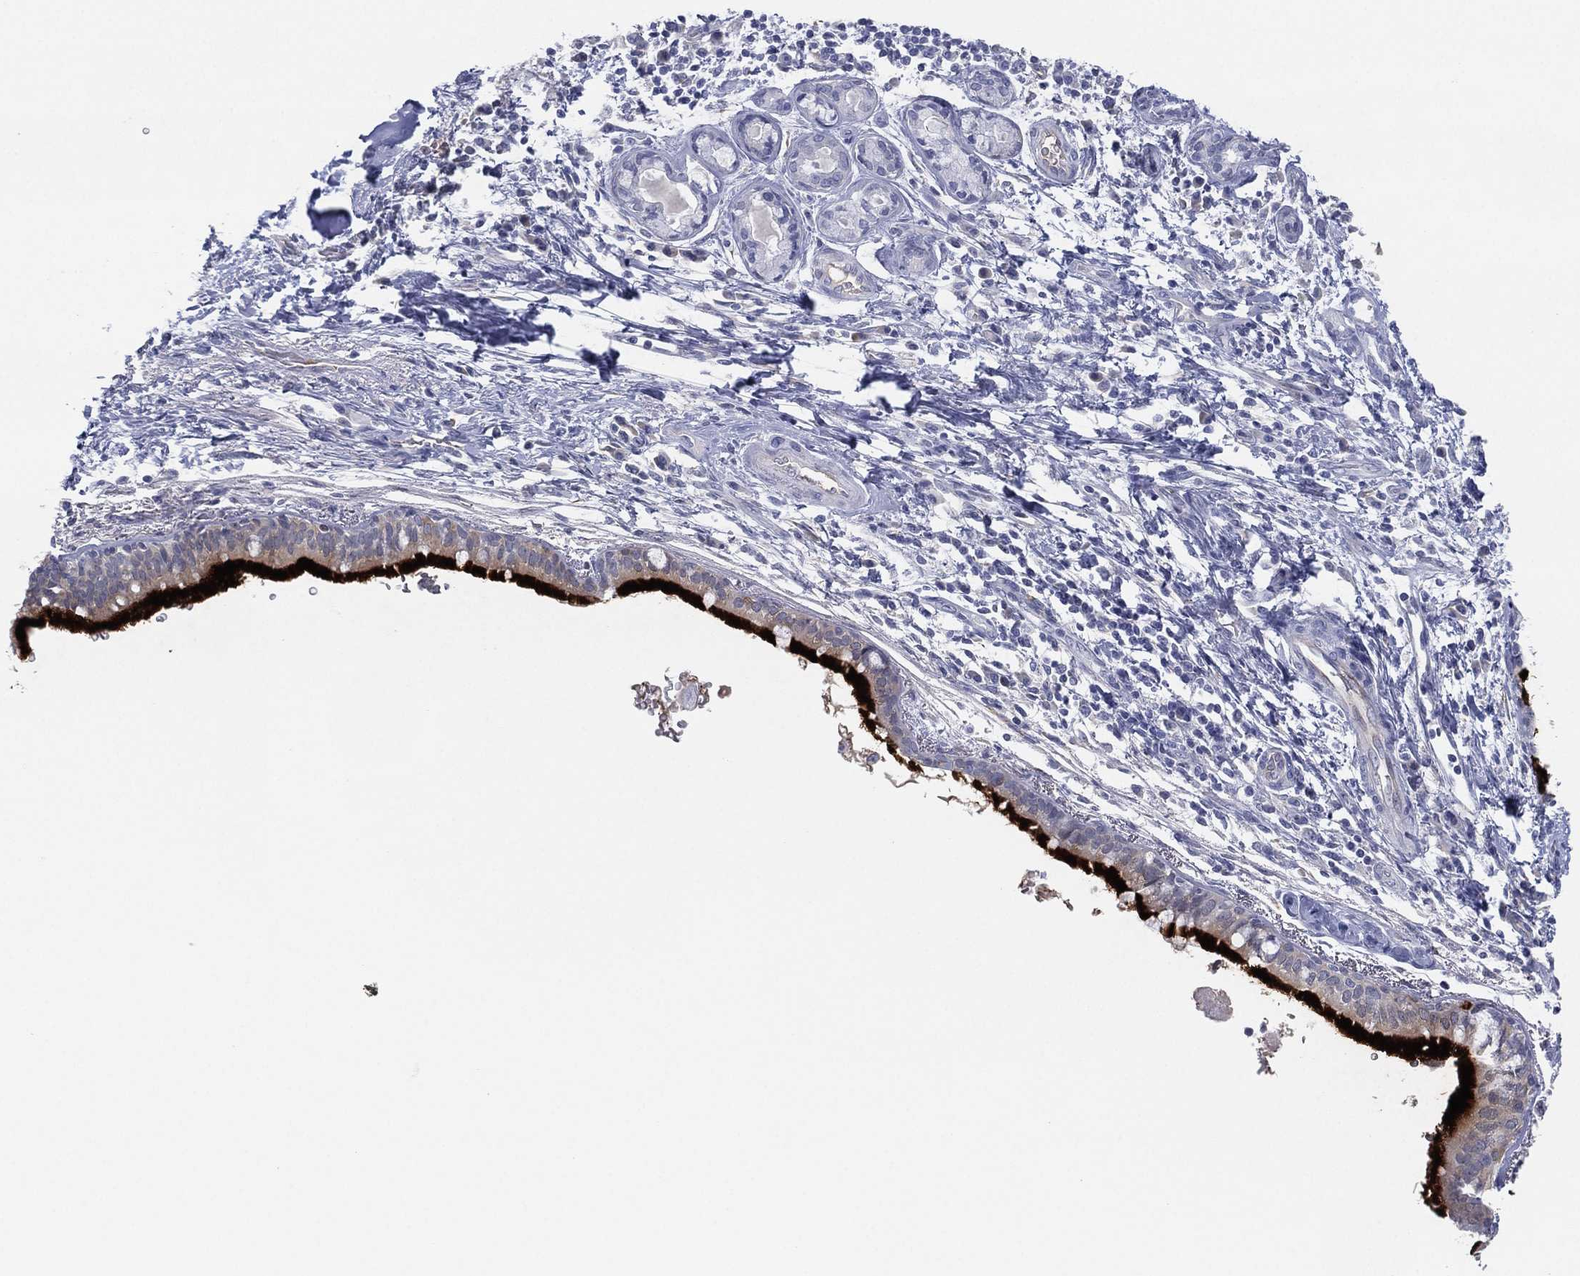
{"staining": {"intensity": "strong", "quantity": ">75%", "location": "cytoplasmic/membranous"}, "tissue": "bronchus", "cell_type": "Respiratory epithelial cells", "image_type": "normal", "snomed": [{"axis": "morphology", "description": "Normal tissue, NOS"}, {"axis": "morphology", "description": "Squamous cell carcinoma, NOS"}, {"axis": "topography", "description": "Bronchus"}, {"axis": "topography", "description": "Lung"}], "caption": "A photomicrograph showing strong cytoplasmic/membranous staining in about >75% of respiratory epithelial cells in normal bronchus, as visualized by brown immunohistochemical staining.", "gene": "MLF1", "patient": {"sex": "male", "age": 69}}